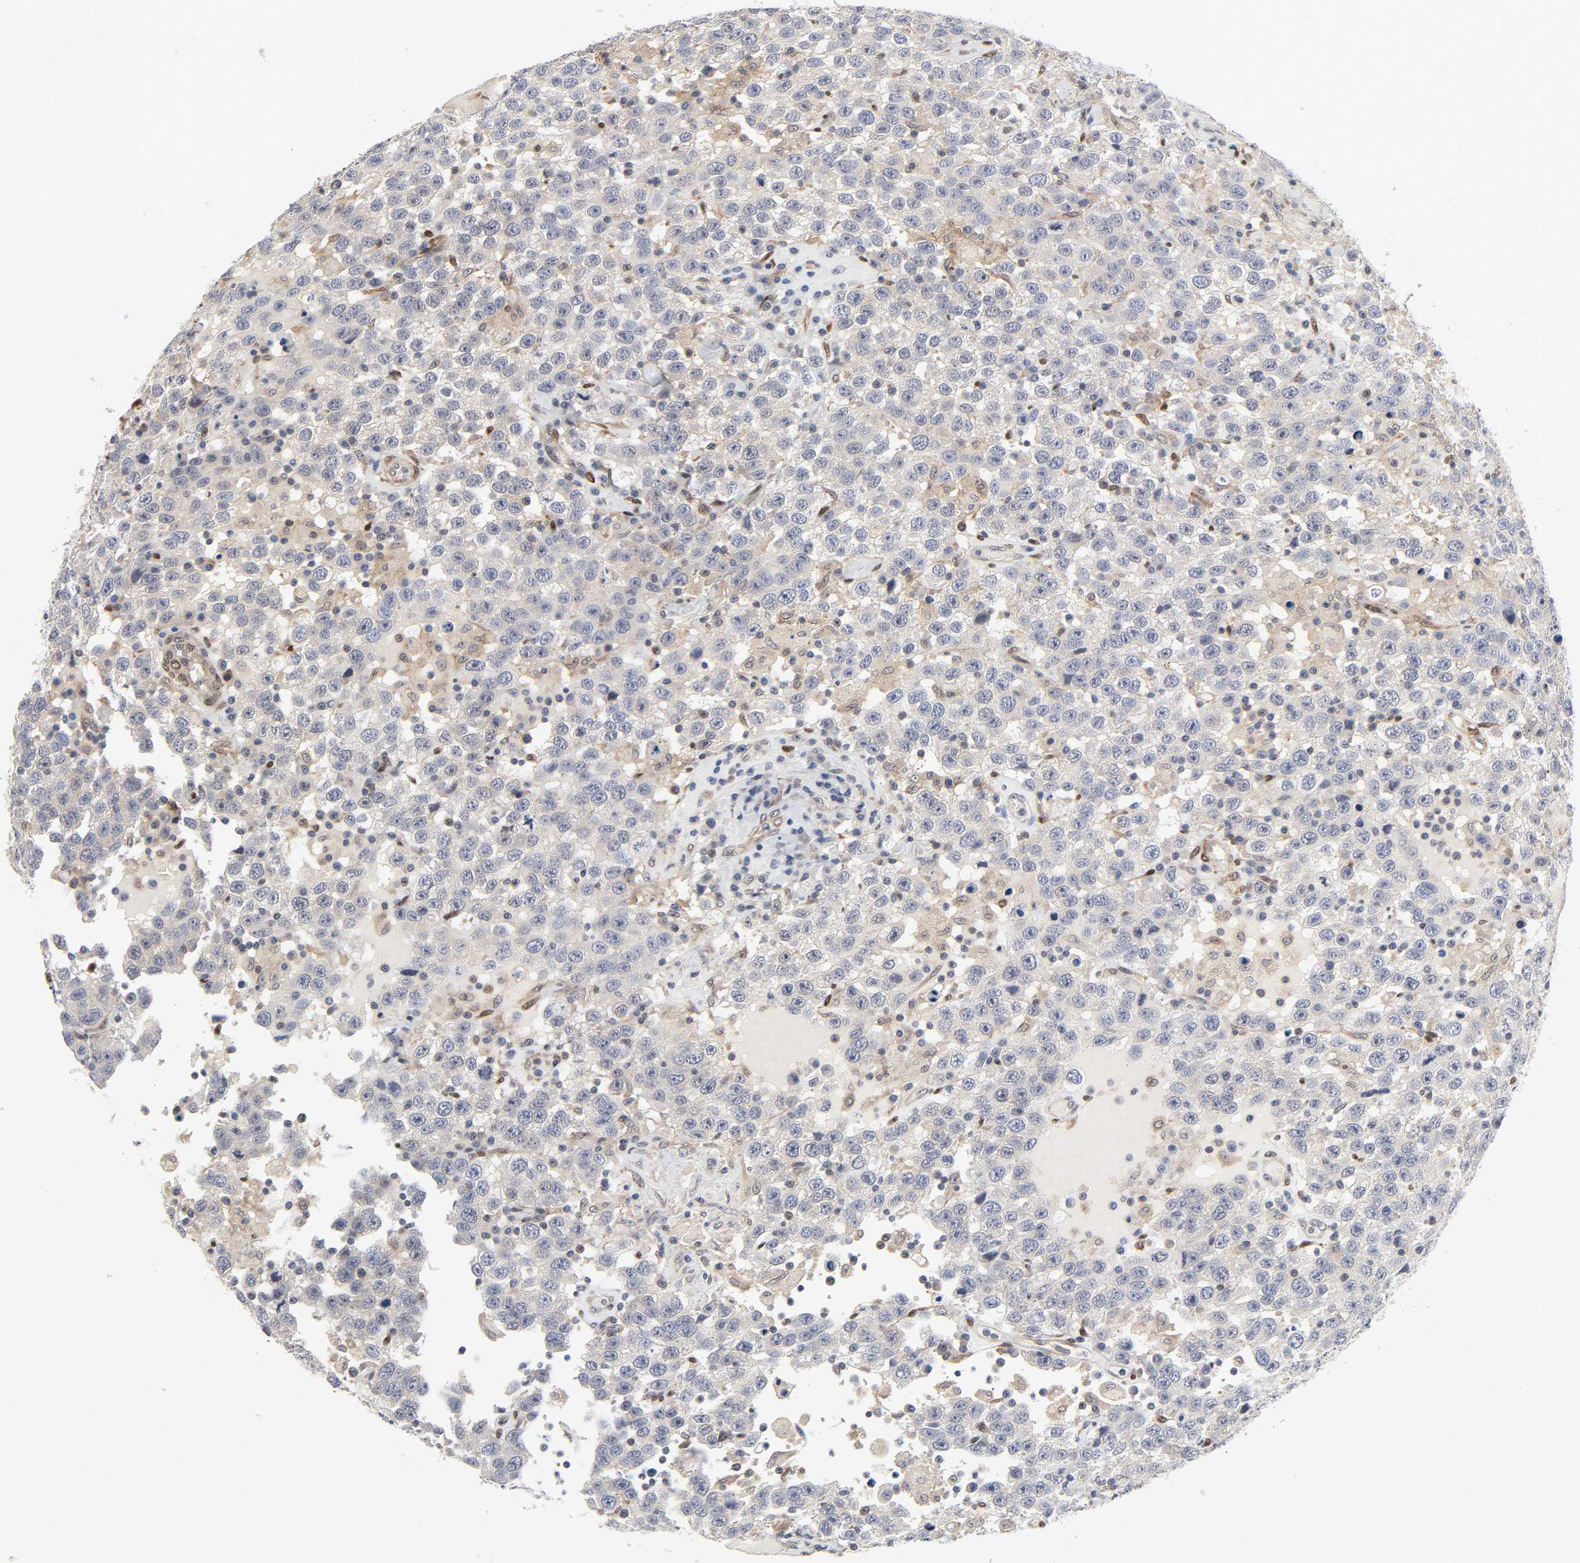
{"staining": {"intensity": "negative", "quantity": "none", "location": "none"}, "tissue": "testis cancer", "cell_type": "Tumor cells", "image_type": "cancer", "snomed": [{"axis": "morphology", "description": "Seminoma, NOS"}, {"axis": "topography", "description": "Testis"}], "caption": "Seminoma (testis) was stained to show a protein in brown. There is no significant positivity in tumor cells.", "gene": "PTEN", "patient": {"sex": "male", "age": 41}}